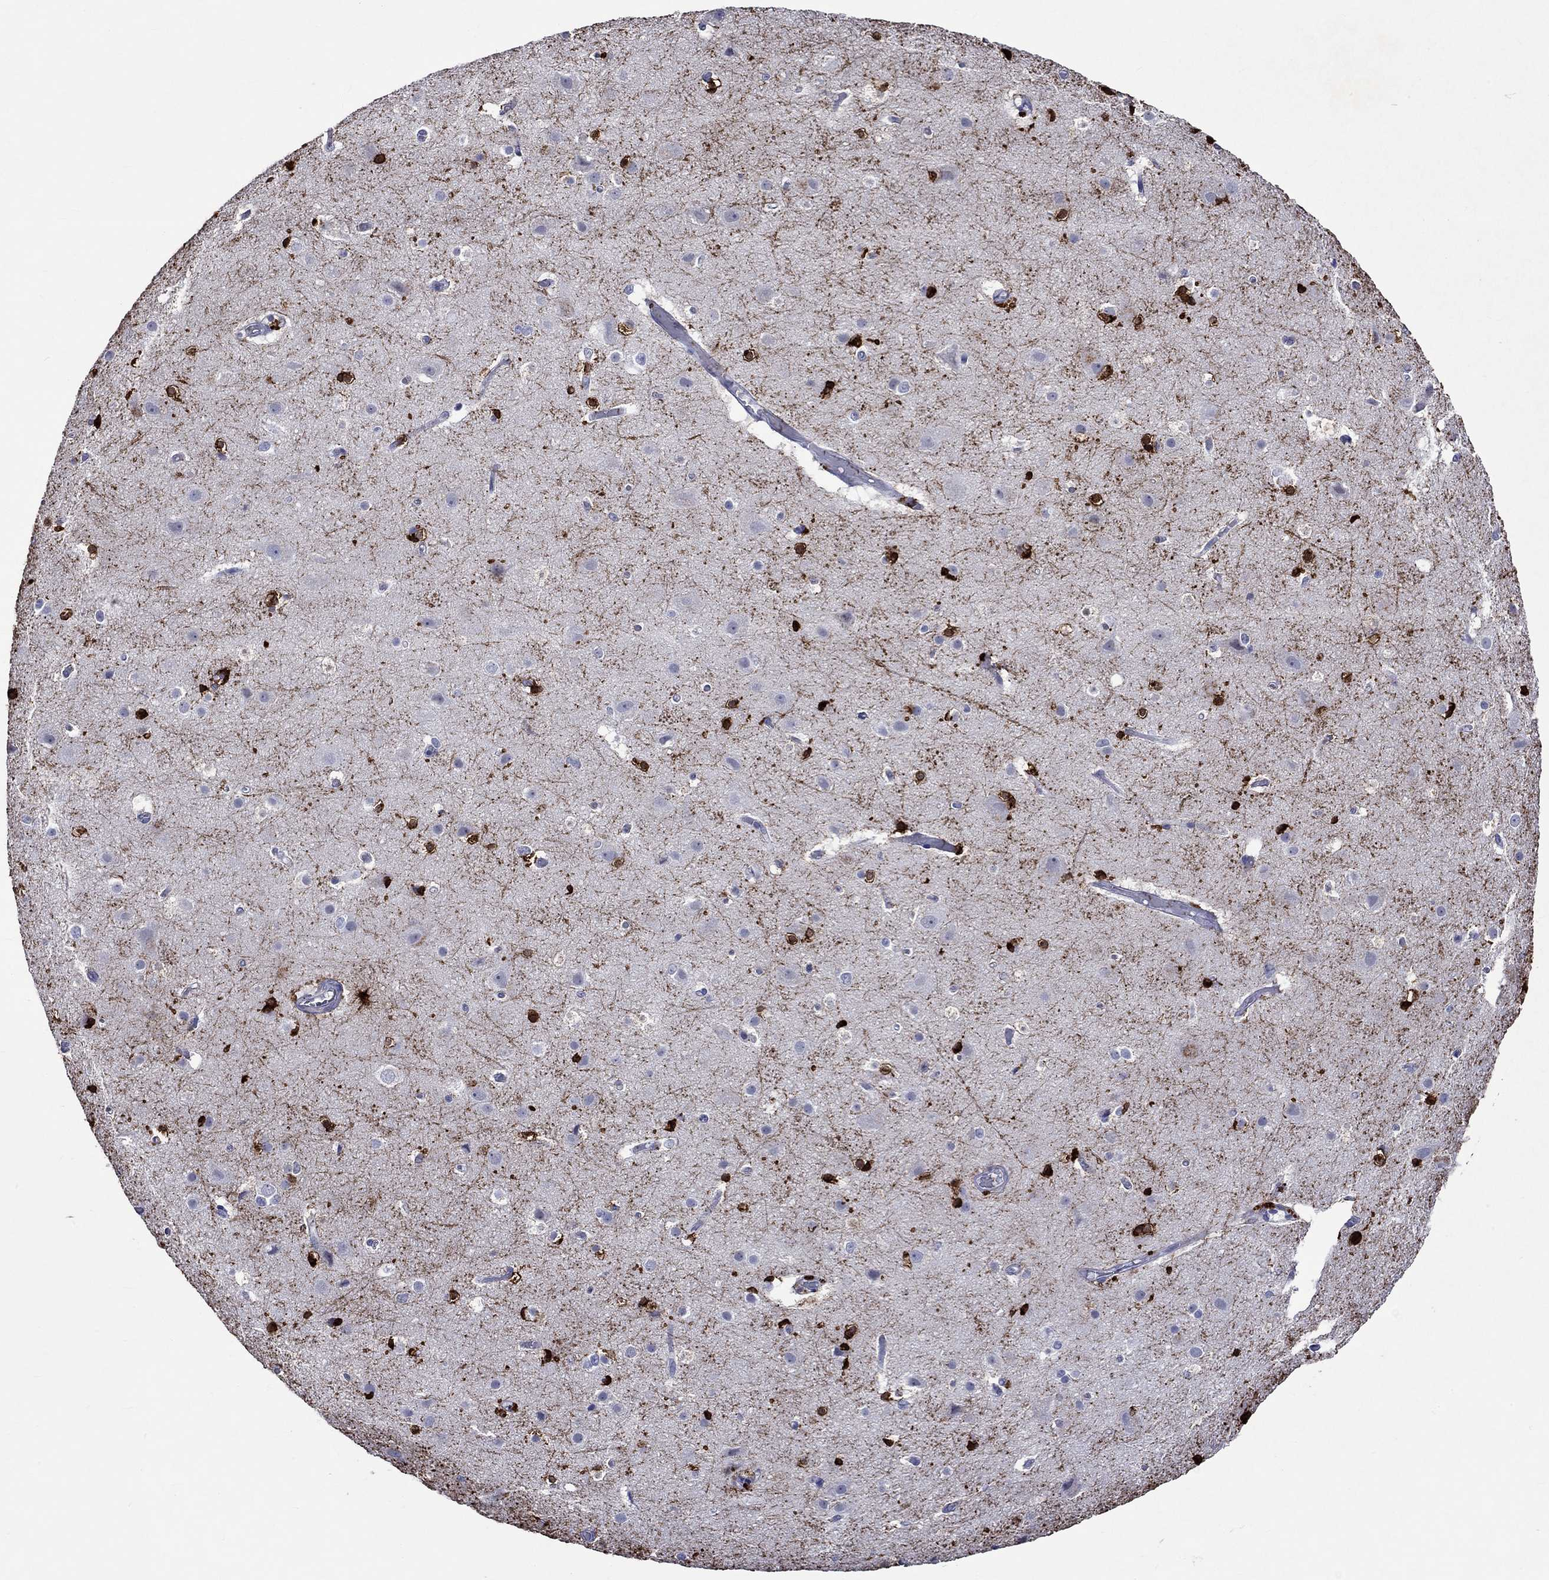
{"staining": {"intensity": "negative", "quantity": "none", "location": "none"}, "tissue": "cerebral cortex", "cell_type": "Endothelial cells", "image_type": "normal", "snomed": [{"axis": "morphology", "description": "Normal tissue, NOS"}, {"axis": "topography", "description": "Cerebral cortex"}], "caption": "DAB (3,3'-diaminobenzidine) immunohistochemical staining of normal human cerebral cortex reveals no significant staining in endothelial cells. (DAB immunohistochemistry (IHC) visualized using brightfield microscopy, high magnification).", "gene": "CRYAB", "patient": {"sex": "female", "age": 52}}